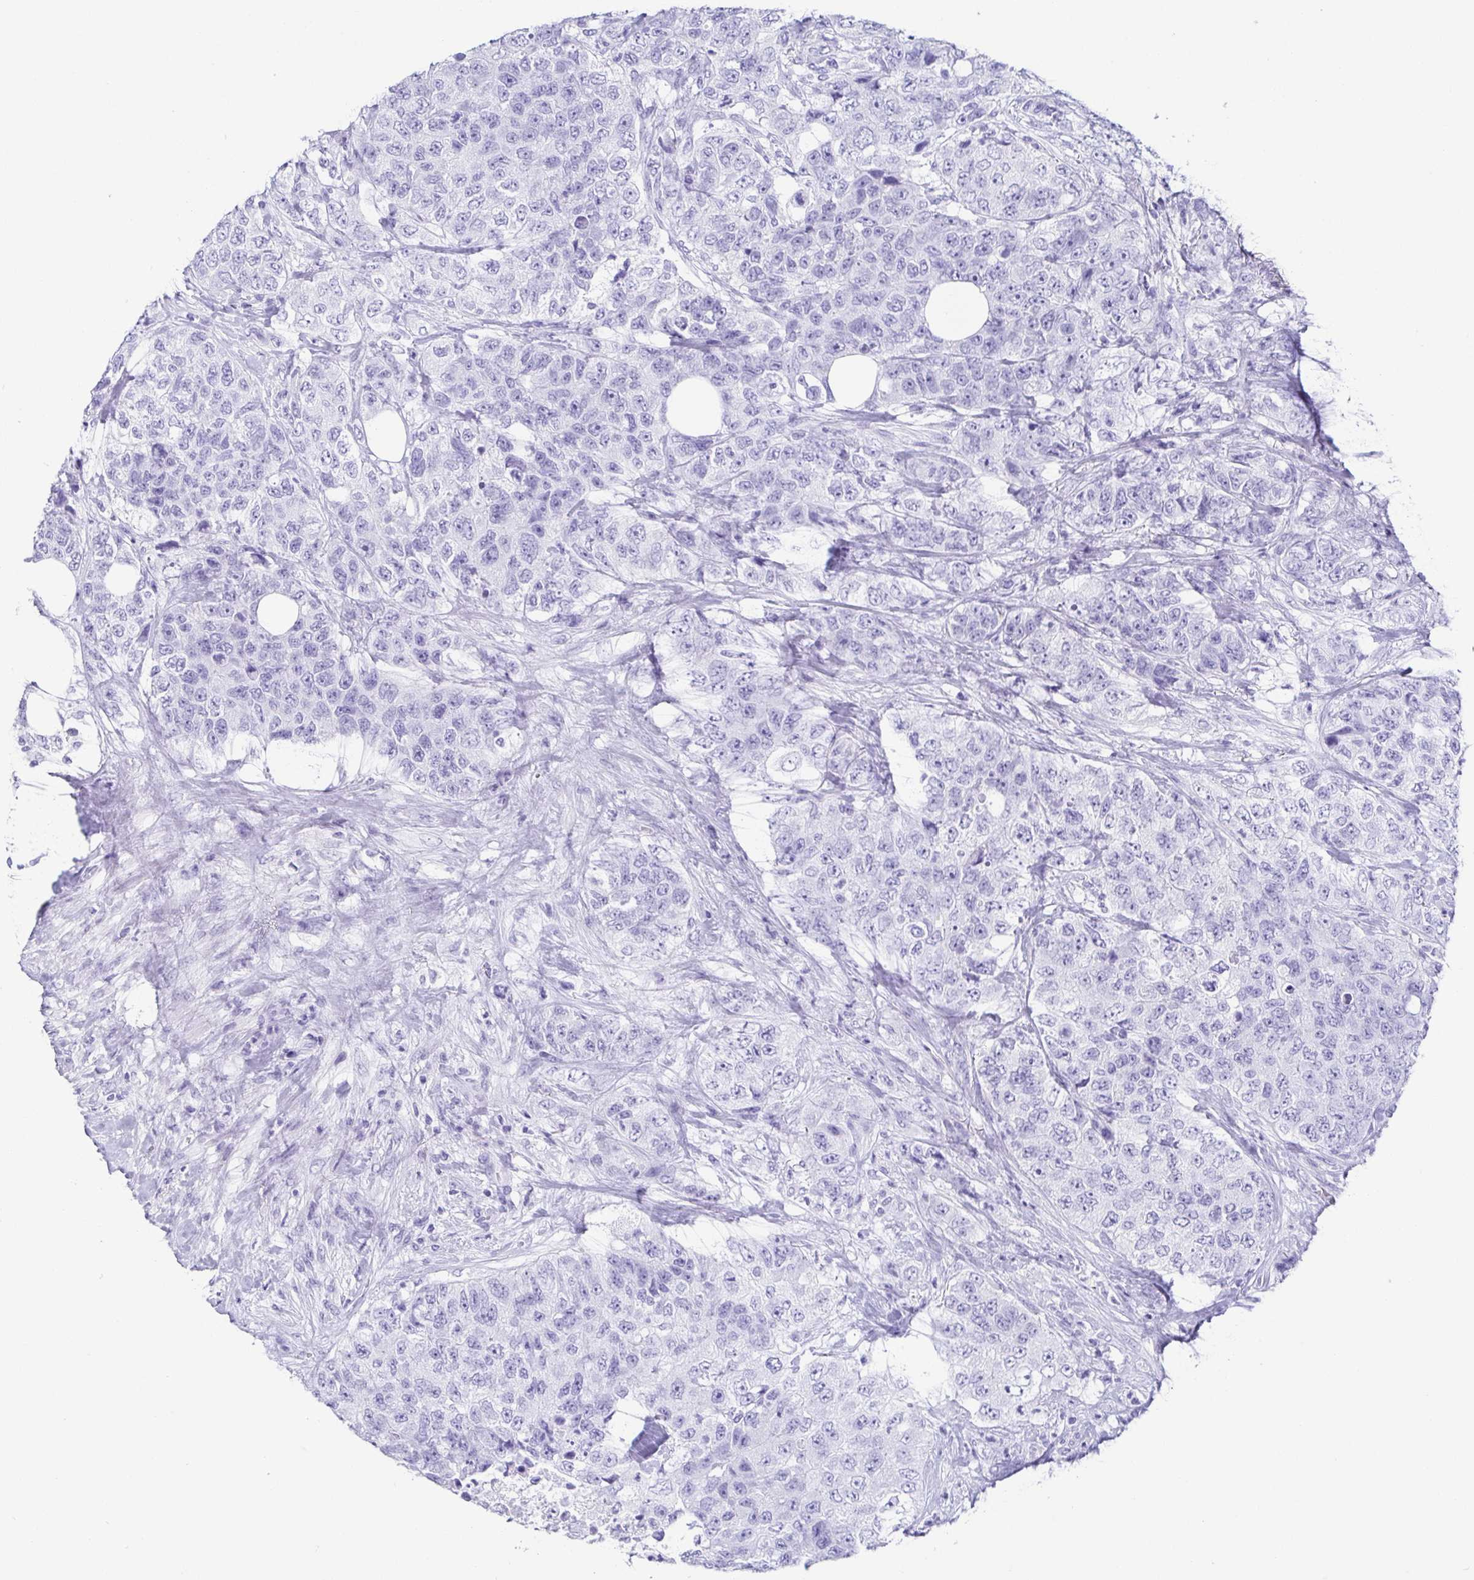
{"staining": {"intensity": "negative", "quantity": "none", "location": "none"}, "tissue": "urothelial cancer", "cell_type": "Tumor cells", "image_type": "cancer", "snomed": [{"axis": "morphology", "description": "Urothelial carcinoma, High grade"}, {"axis": "topography", "description": "Urinary bladder"}], "caption": "This is an immunohistochemistry photomicrograph of high-grade urothelial carcinoma. There is no positivity in tumor cells.", "gene": "CD164L2", "patient": {"sex": "female", "age": 78}}